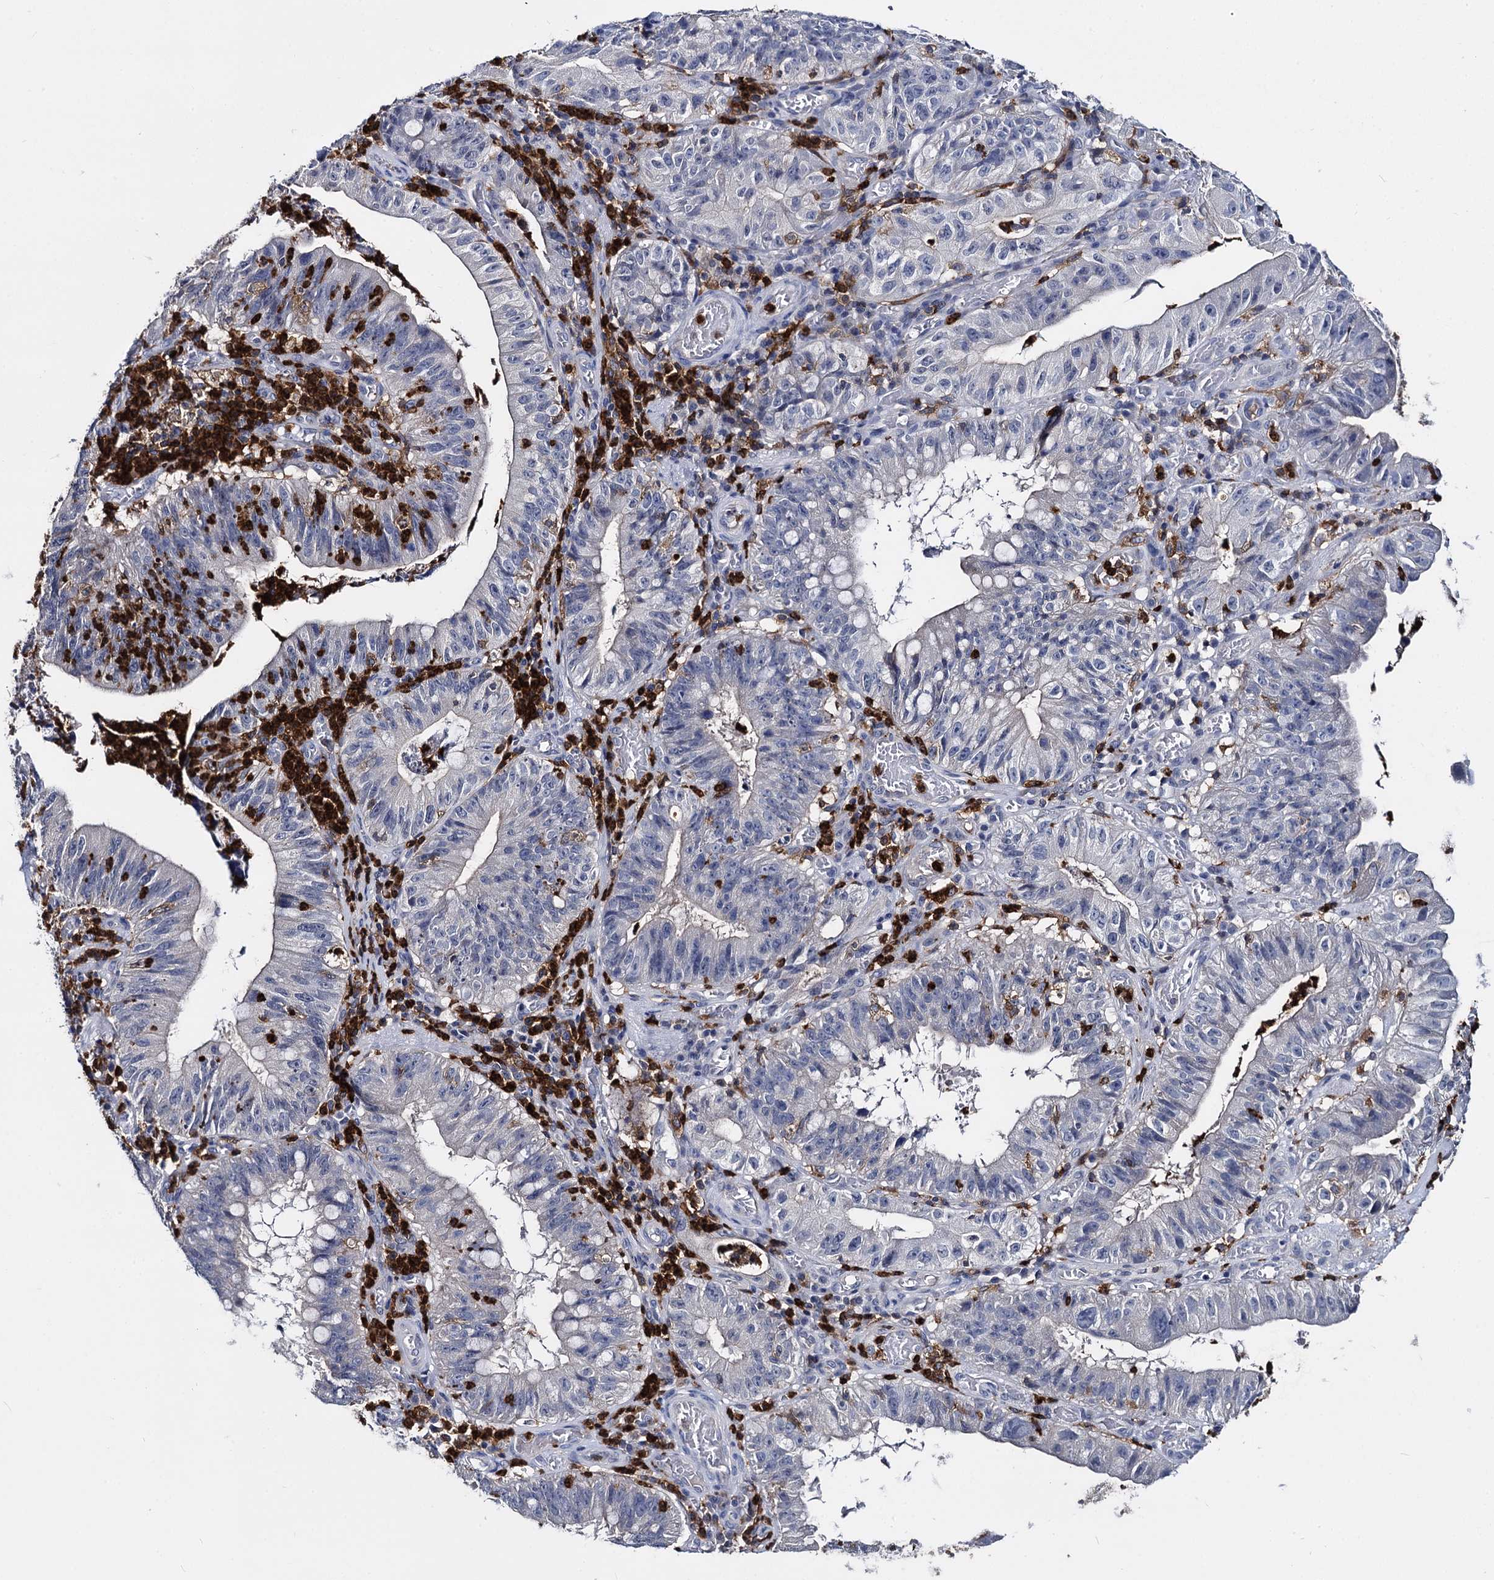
{"staining": {"intensity": "negative", "quantity": "none", "location": "none"}, "tissue": "stomach cancer", "cell_type": "Tumor cells", "image_type": "cancer", "snomed": [{"axis": "morphology", "description": "Adenocarcinoma, NOS"}, {"axis": "topography", "description": "Stomach"}], "caption": "Photomicrograph shows no protein staining in tumor cells of stomach cancer (adenocarcinoma) tissue.", "gene": "RHOG", "patient": {"sex": "male", "age": 59}}